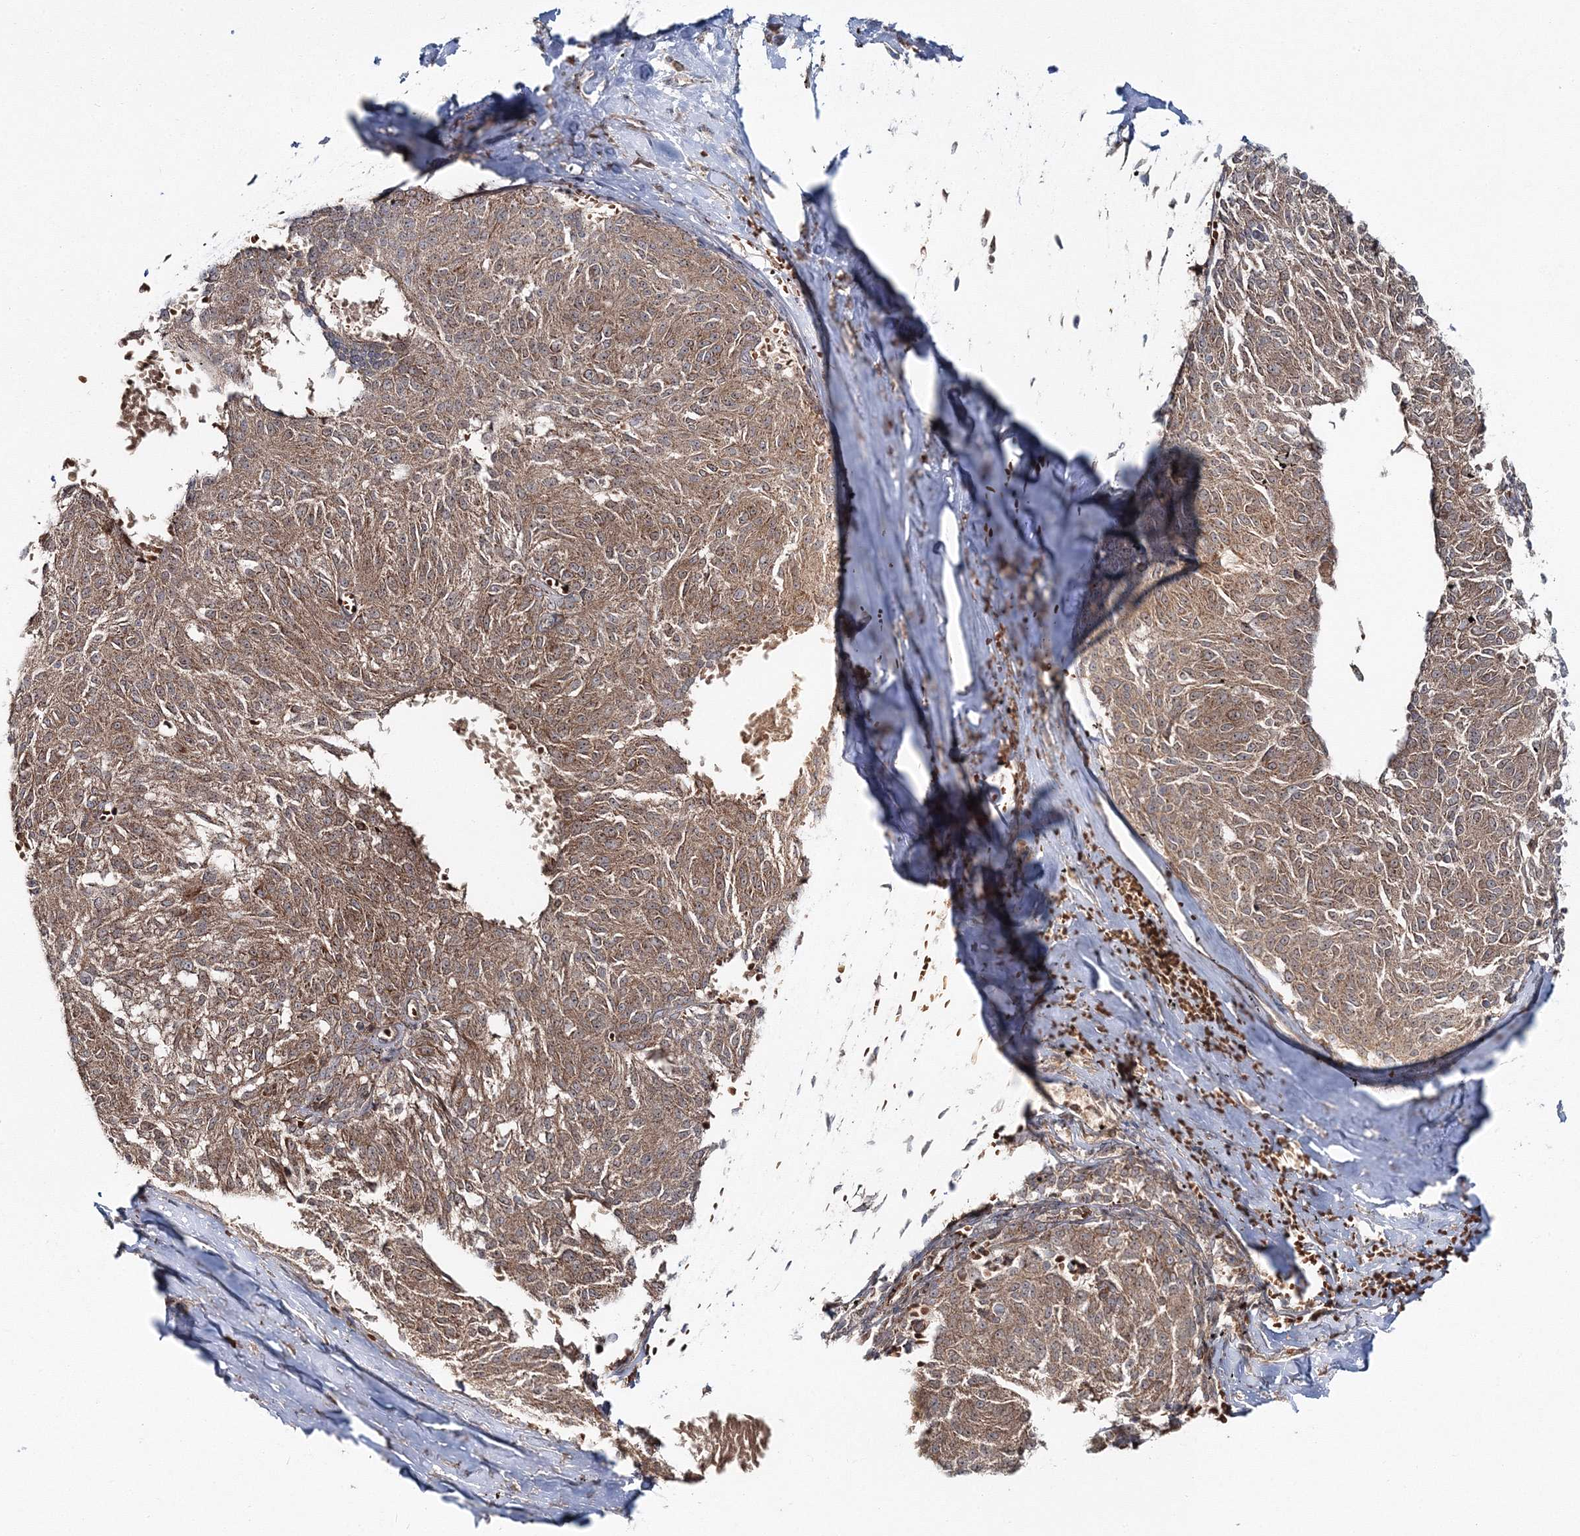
{"staining": {"intensity": "moderate", "quantity": ">75%", "location": "cytoplasmic/membranous"}, "tissue": "melanoma", "cell_type": "Tumor cells", "image_type": "cancer", "snomed": [{"axis": "morphology", "description": "Malignant melanoma, NOS"}, {"axis": "topography", "description": "Skin"}], "caption": "The micrograph reveals immunohistochemical staining of melanoma. There is moderate cytoplasmic/membranous staining is identified in about >75% of tumor cells. Immunohistochemistry stains the protein in brown and the nuclei are stained blue.", "gene": "PCBD2", "patient": {"sex": "female", "age": 72}}